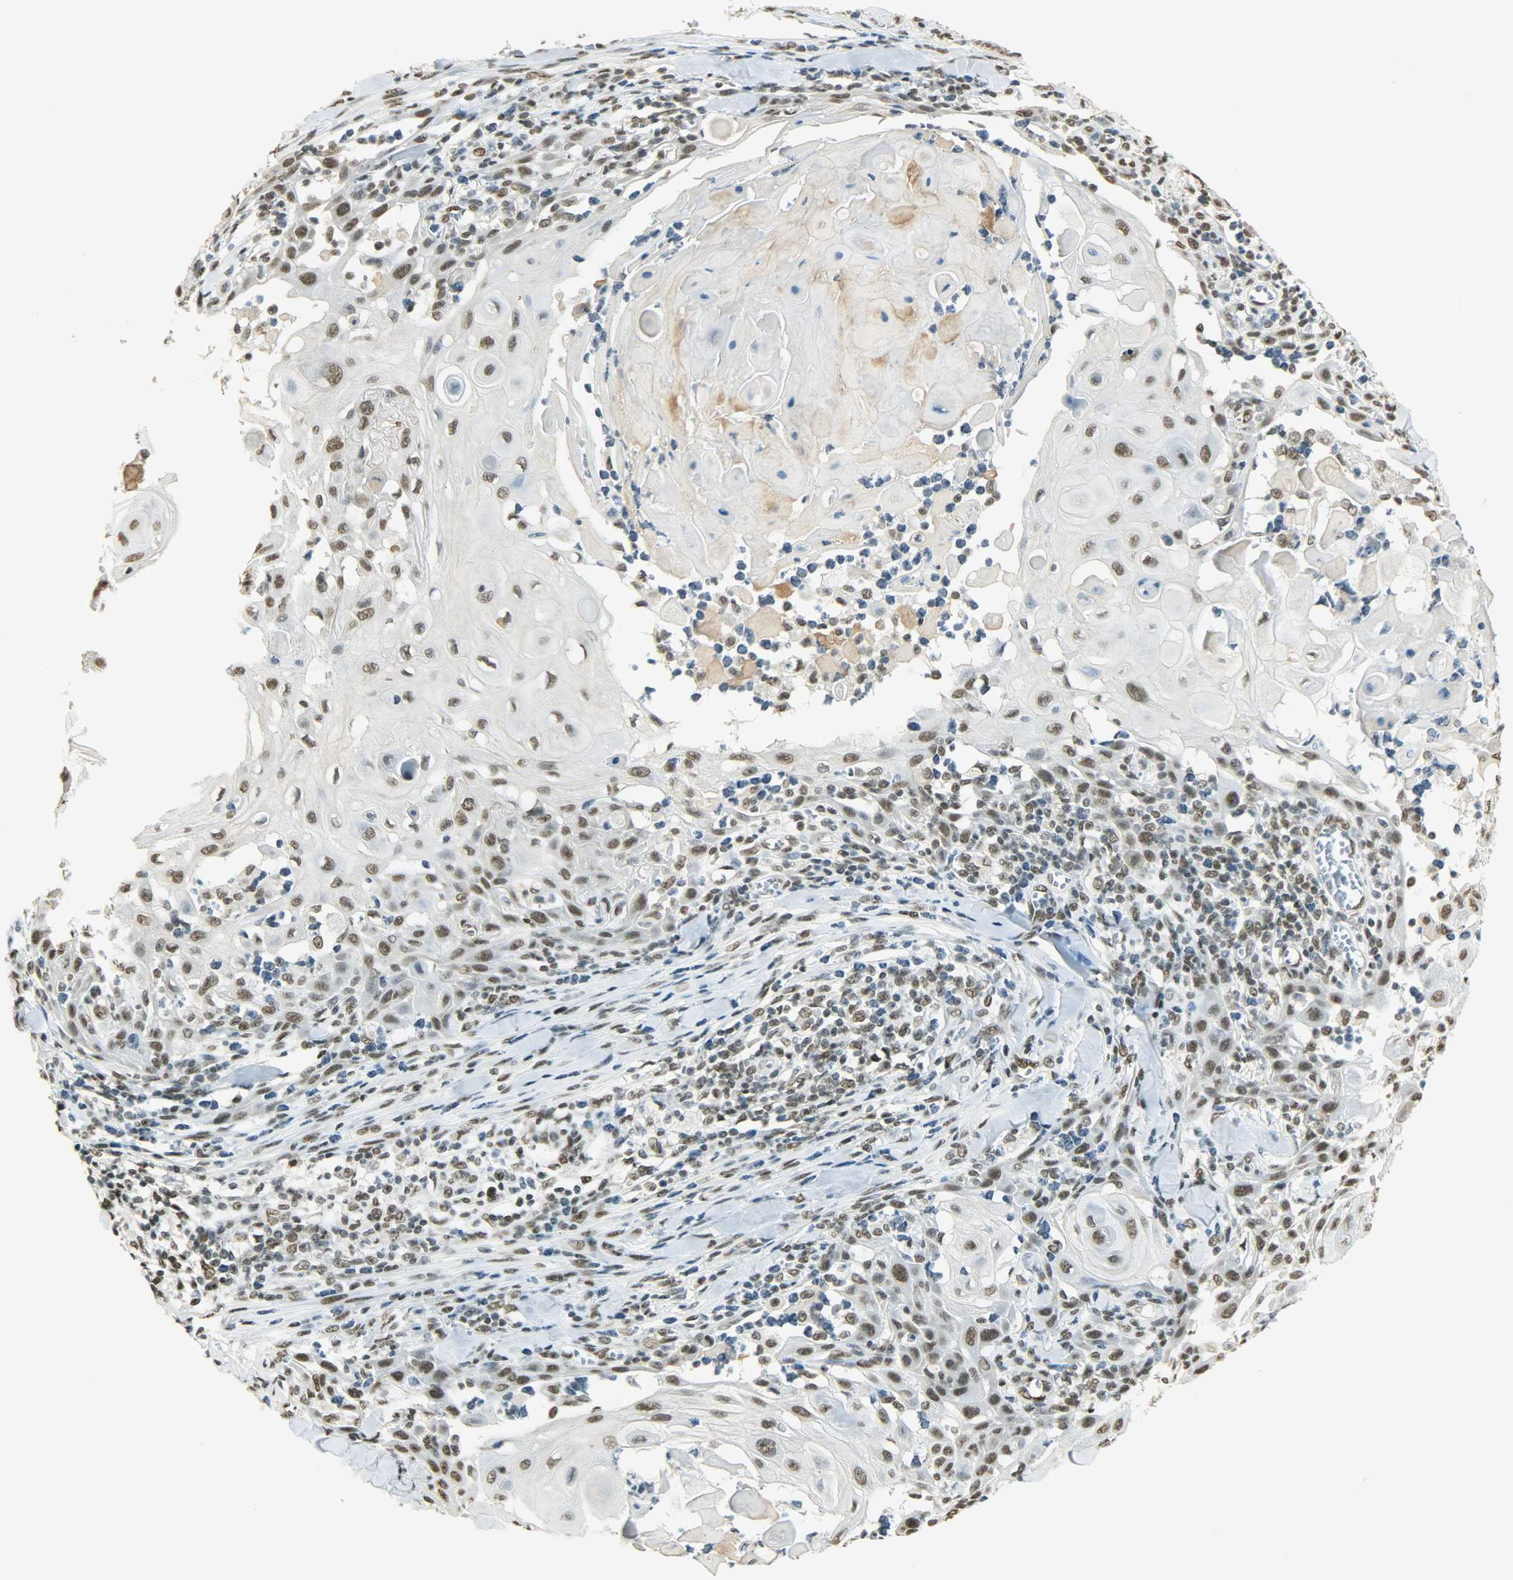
{"staining": {"intensity": "weak", "quantity": "25%-75%", "location": "nuclear"}, "tissue": "skin cancer", "cell_type": "Tumor cells", "image_type": "cancer", "snomed": [{"axis": "morphology", "description": "Squamous cell carcinoma, NOS"}, {"axis": "topography", "description": "Skin"}], "caption": "Skin squamous cell carcinoma stained with DAB (3,3'-diaminobenzidine) immunohistochemistry (IHC) displays low levels of weak nuclear staining in approximately 25%-75% of tumor cells. (DAB IHC, brown staining for protein, blue staining for nuclei).", "gene": "MYEF2", "patient": {"sex": "male", "age": 24}}